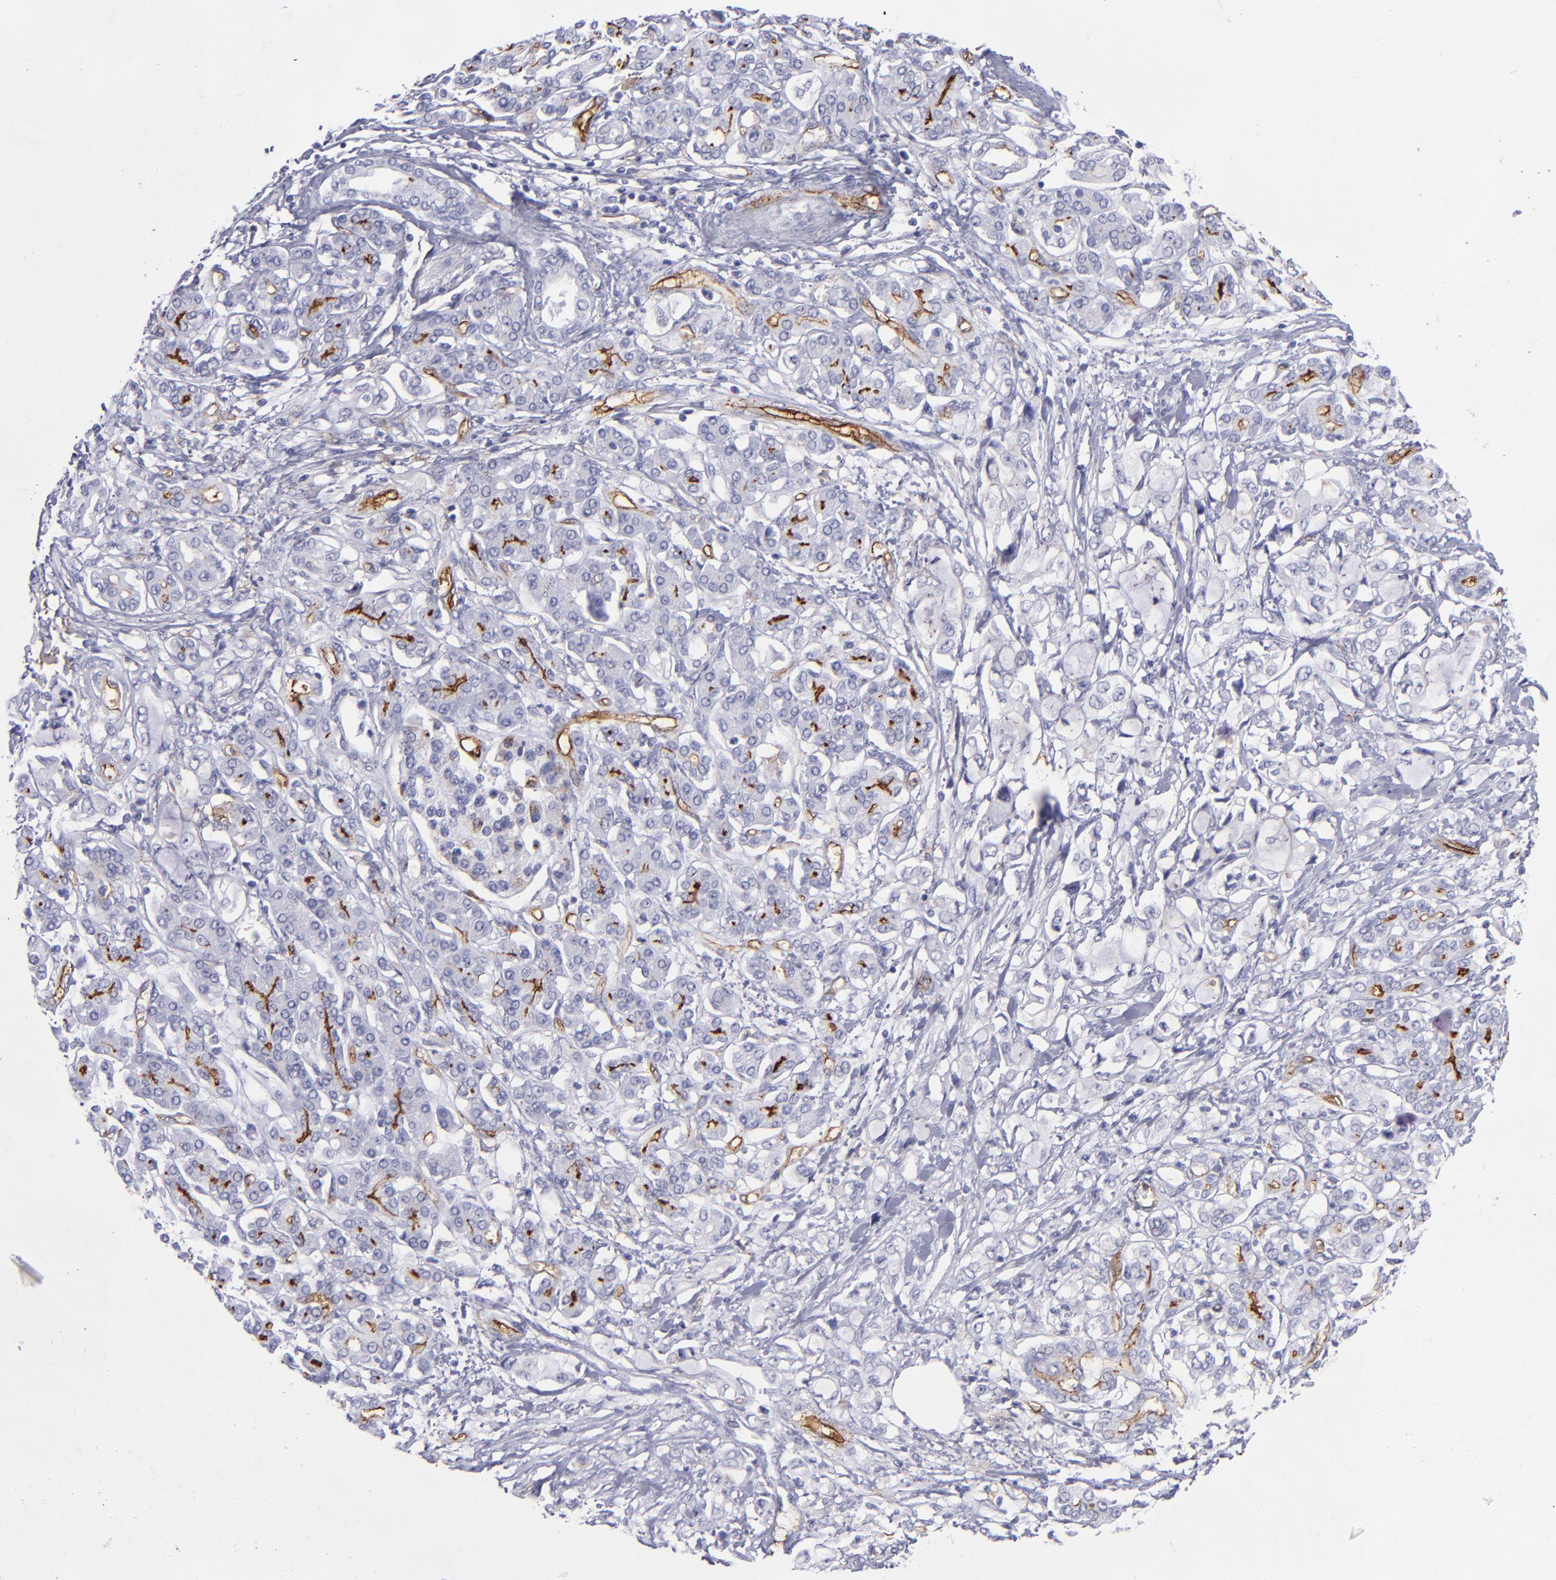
{"staining": {"intensity": "negative", "quantity": "none", "location": "none"}, "tissue": "pancreatic cancer", "cell_type": "Tumor cells", "image_type": "cancer", "snomed": [{"axis": "morphology", "description": "Adenocarcinoma, NOS"}, {"axis": "topography", "description": "Pancreas"}], "caption": "Immunohistochemistry of pancreatic adenocarcinoma reveals no positivity in tumor cells.", "gene": "ACE", "patient": {"sex": "female", "age": 70}}